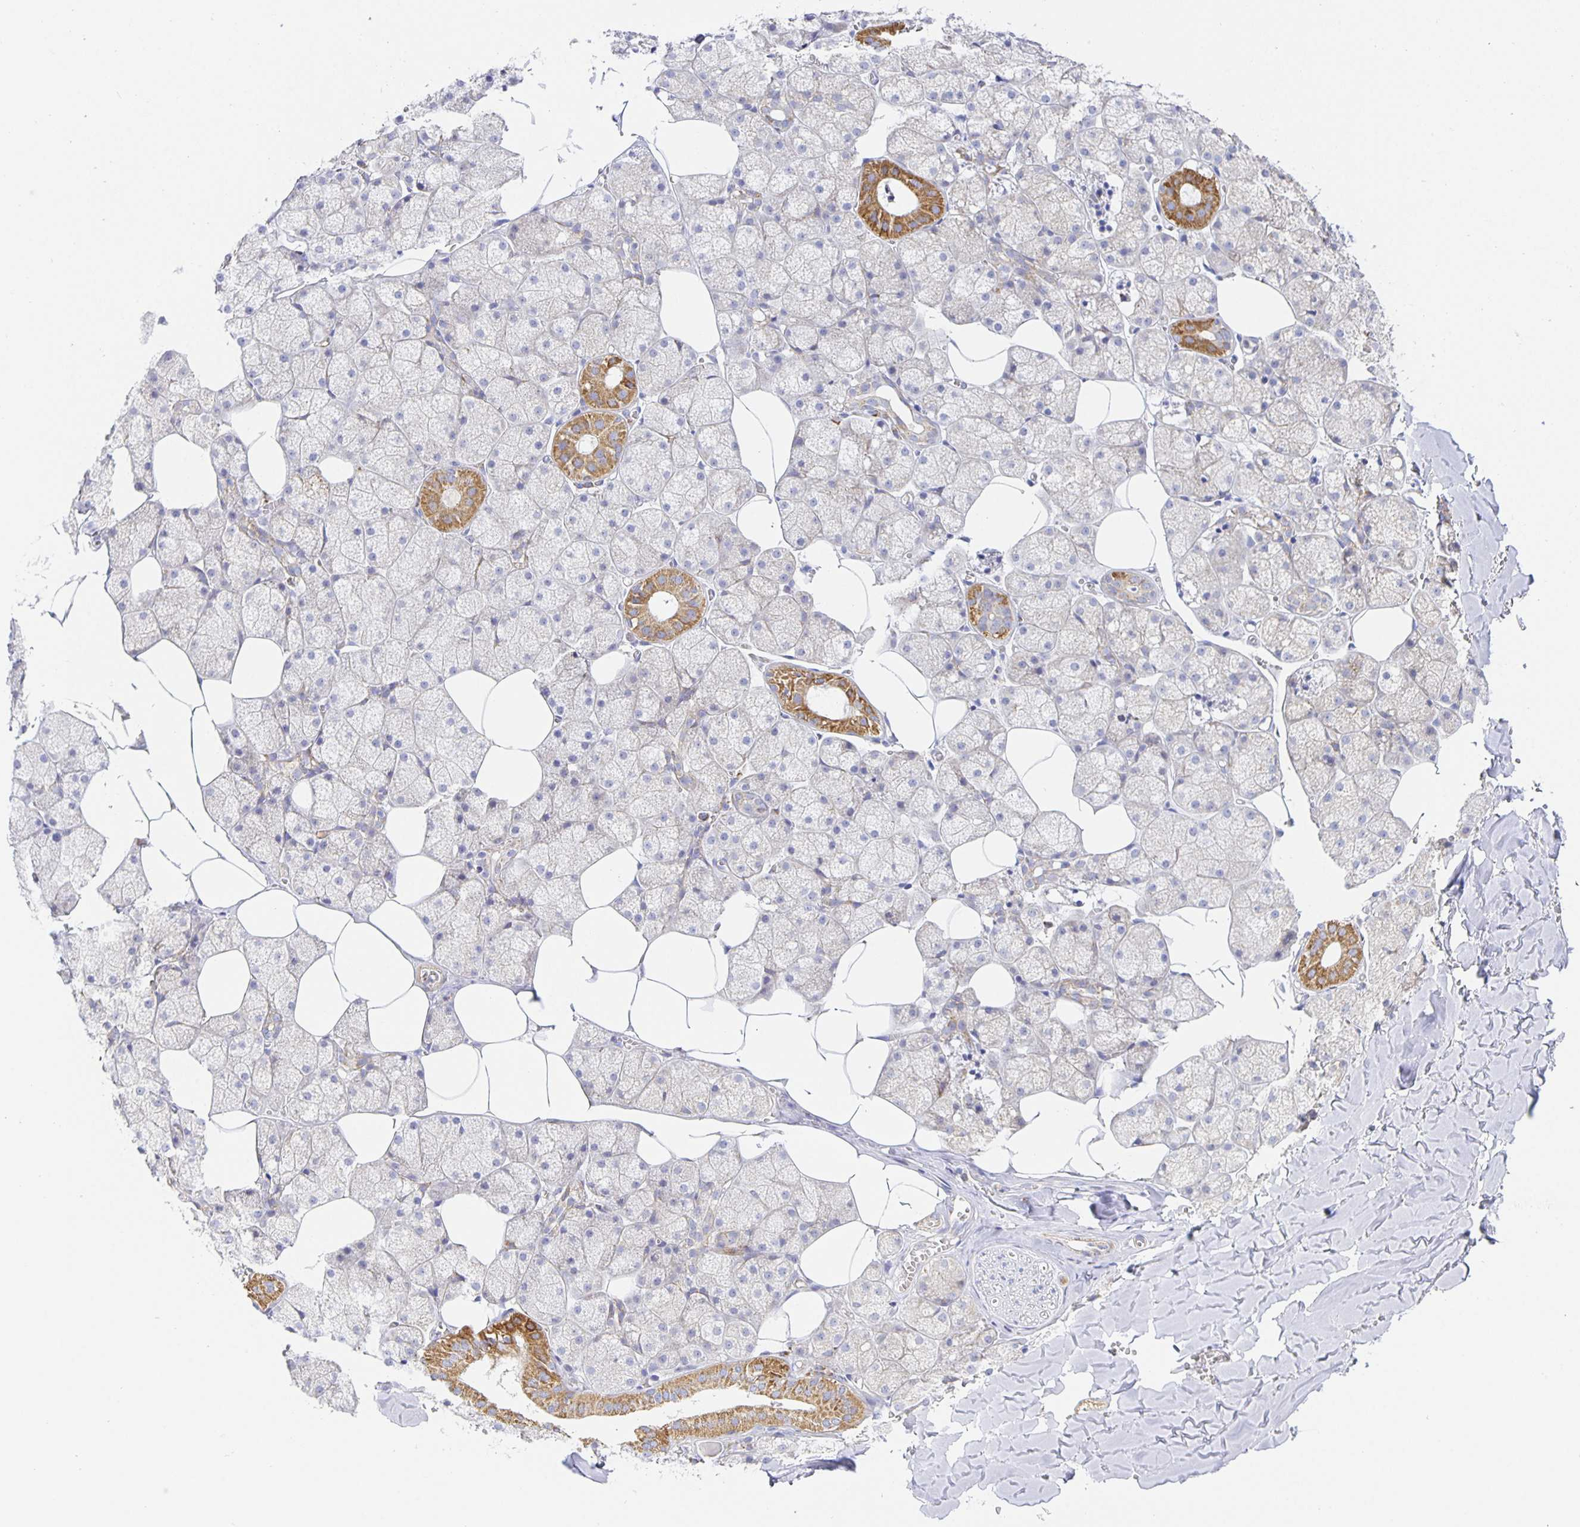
{"staining": {"intensity": "moderate", "quantity": "<25%", "location": "cytoplasmic/membranous"}, "tissue": "salivary gland", "cell_type": "Glandular cells", "image_type": "normal", "snomed": [{"axis": "morphology", "description": "Normal tissue, NOS"}, {"axis": "topography", "description": "Salivary gland"}, {"axis": "topography", "description": "Peripheral nerve tissue"}], "caption": "Salivary gland was stained to show a protein in brown. There is low levels of moderate cytoplasmic/membranous staining in approximately <25% of glandular cells. The protein of interest is shown in brown color, while the nuclei are stained blue.", "gene": "FLRT3", "patient": {"sex": "male", "age": 38}}